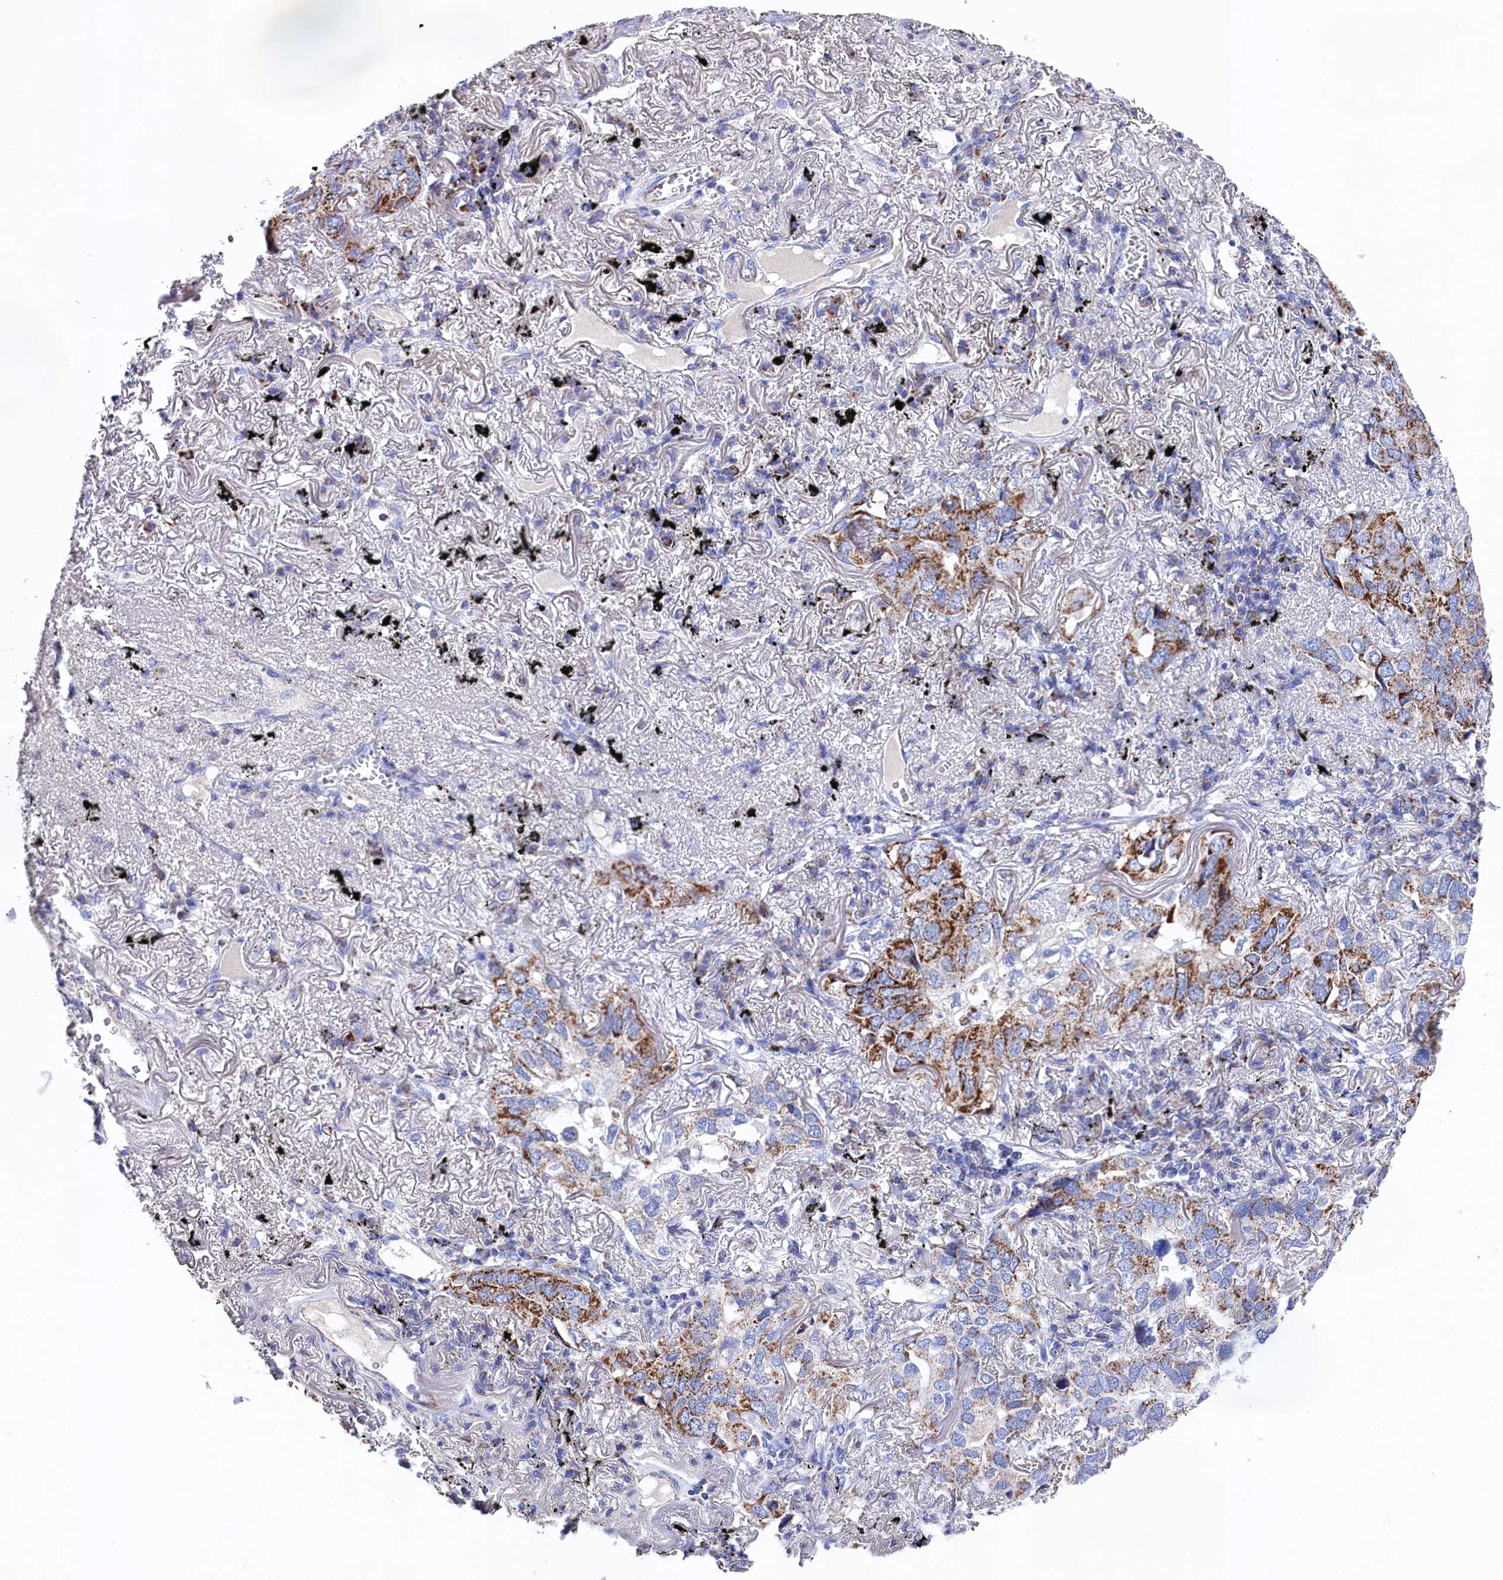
{"staining": {"intensity": "moderate", "quantity": ">75%", "location": "cytoplasmic/membranous"}, "tissue": "lung cancer", "cell_type": "Tumor cells", "image_type": "cancer", "snomed": [{"axis": "morphology", "description": "Adenocarcinoma, NOS"}, {"axis": "topography", "description": "Lung"}], "caption": "Immunohistochemical staining of human lung adenocarcinoma displays medium levels of moderate cytoplasmic/membranous expression in about >75% of tumor cells. Nuclei are stained in blue.", "gene": "MMAB", "patient": {"sex": "male", "age": 65}}